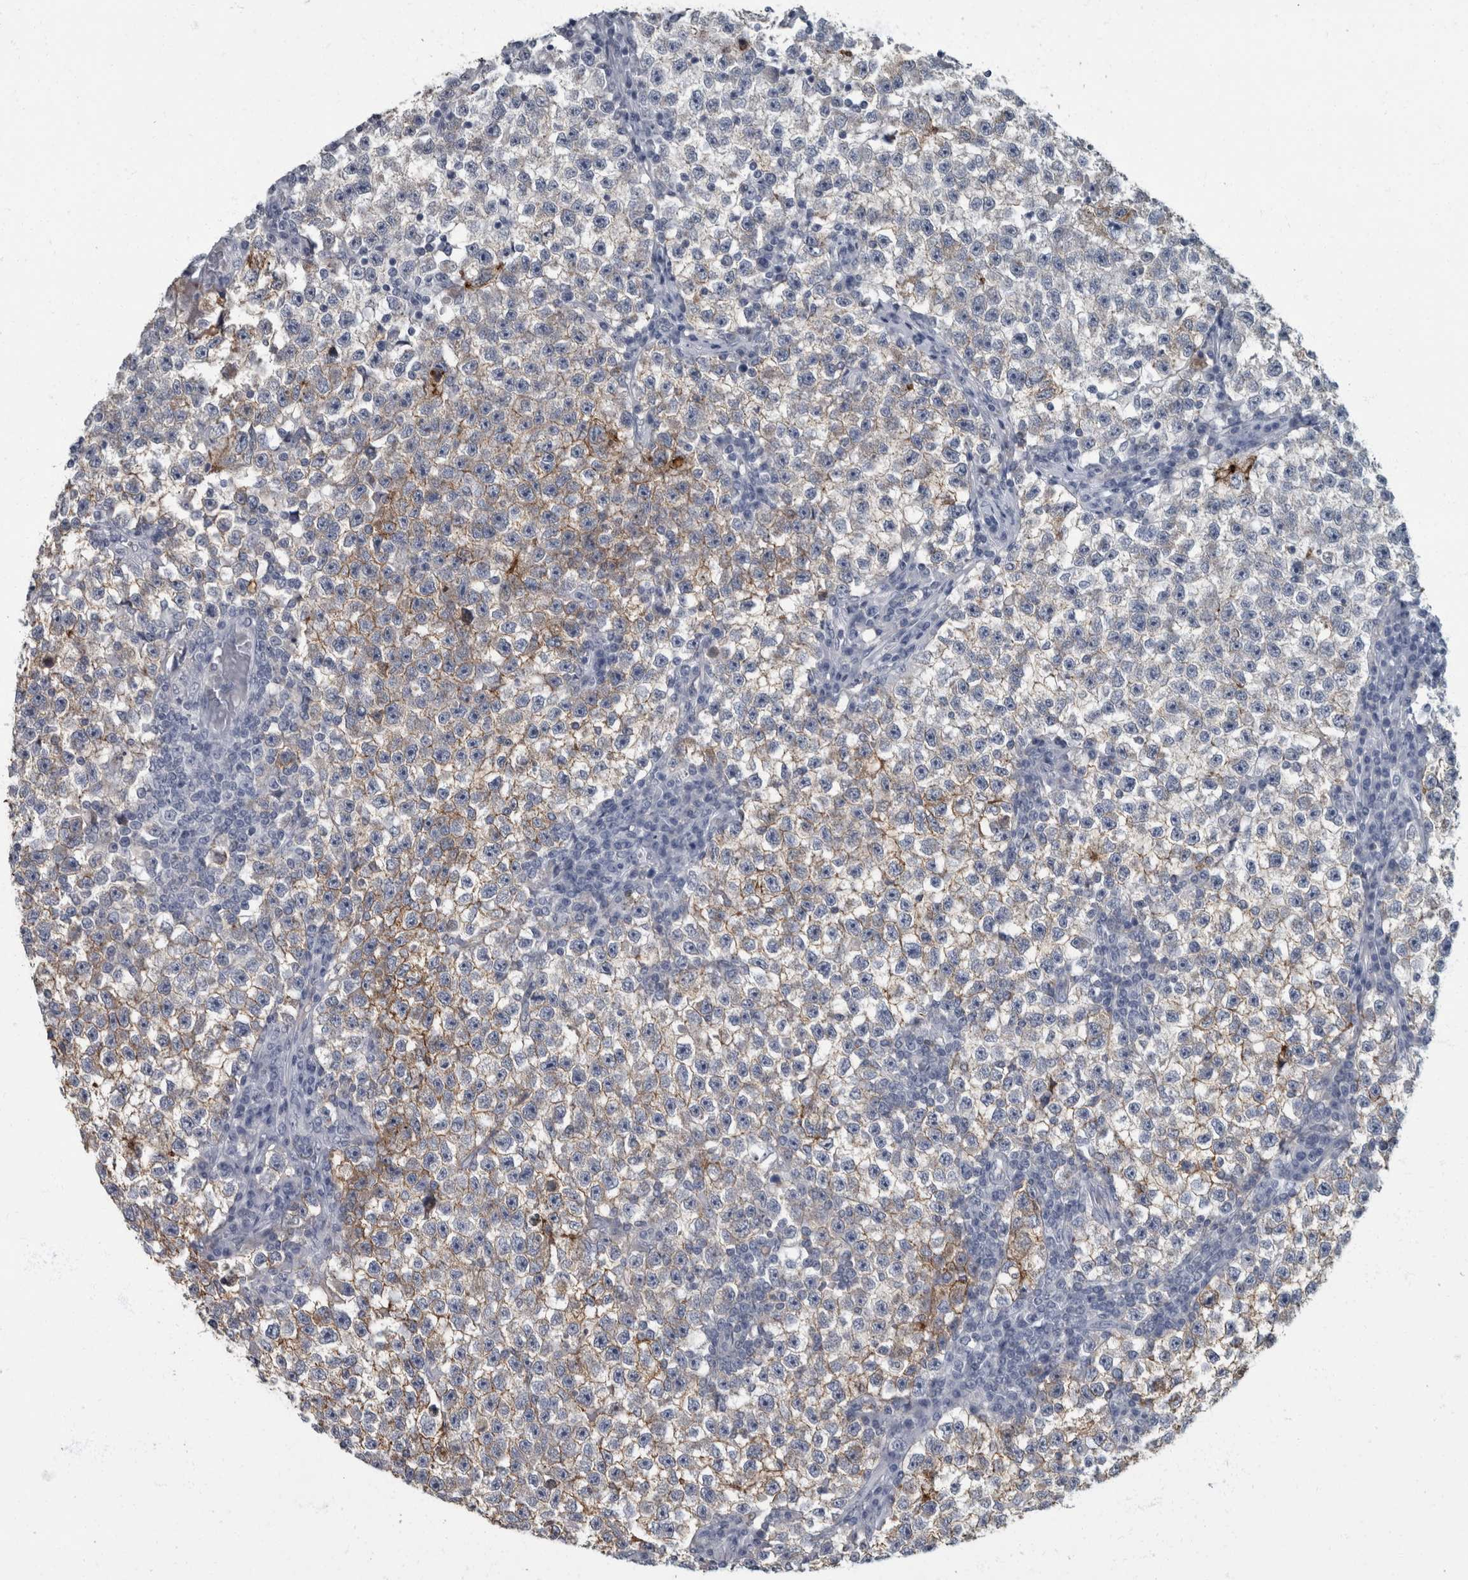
{"staining": {"intensity": "weak", "quantity": ">75%", "location": "cytoplasmic/membranous"}, "tissue": "testis cancer", "cell_type": "Tumor cells", "image_type": "cancer", "snomed": [{"axis": "morphology", "description": "Seminoma, NOS"}, {"axis": "topography", "description": "Testis"}], "caption": "High-magnification brightfield microscopy of seminoma (testis) stained with DAB (3,3'-diaminobenzidine) (brown) and counterstained with hematoxylin (blue). tumor cells exhibit weak cytoplasmic/membranous positivity is seen in approximately>75% of cells.", "gene": "DSG2", "patient": {"sex": "male", "age": 22}}